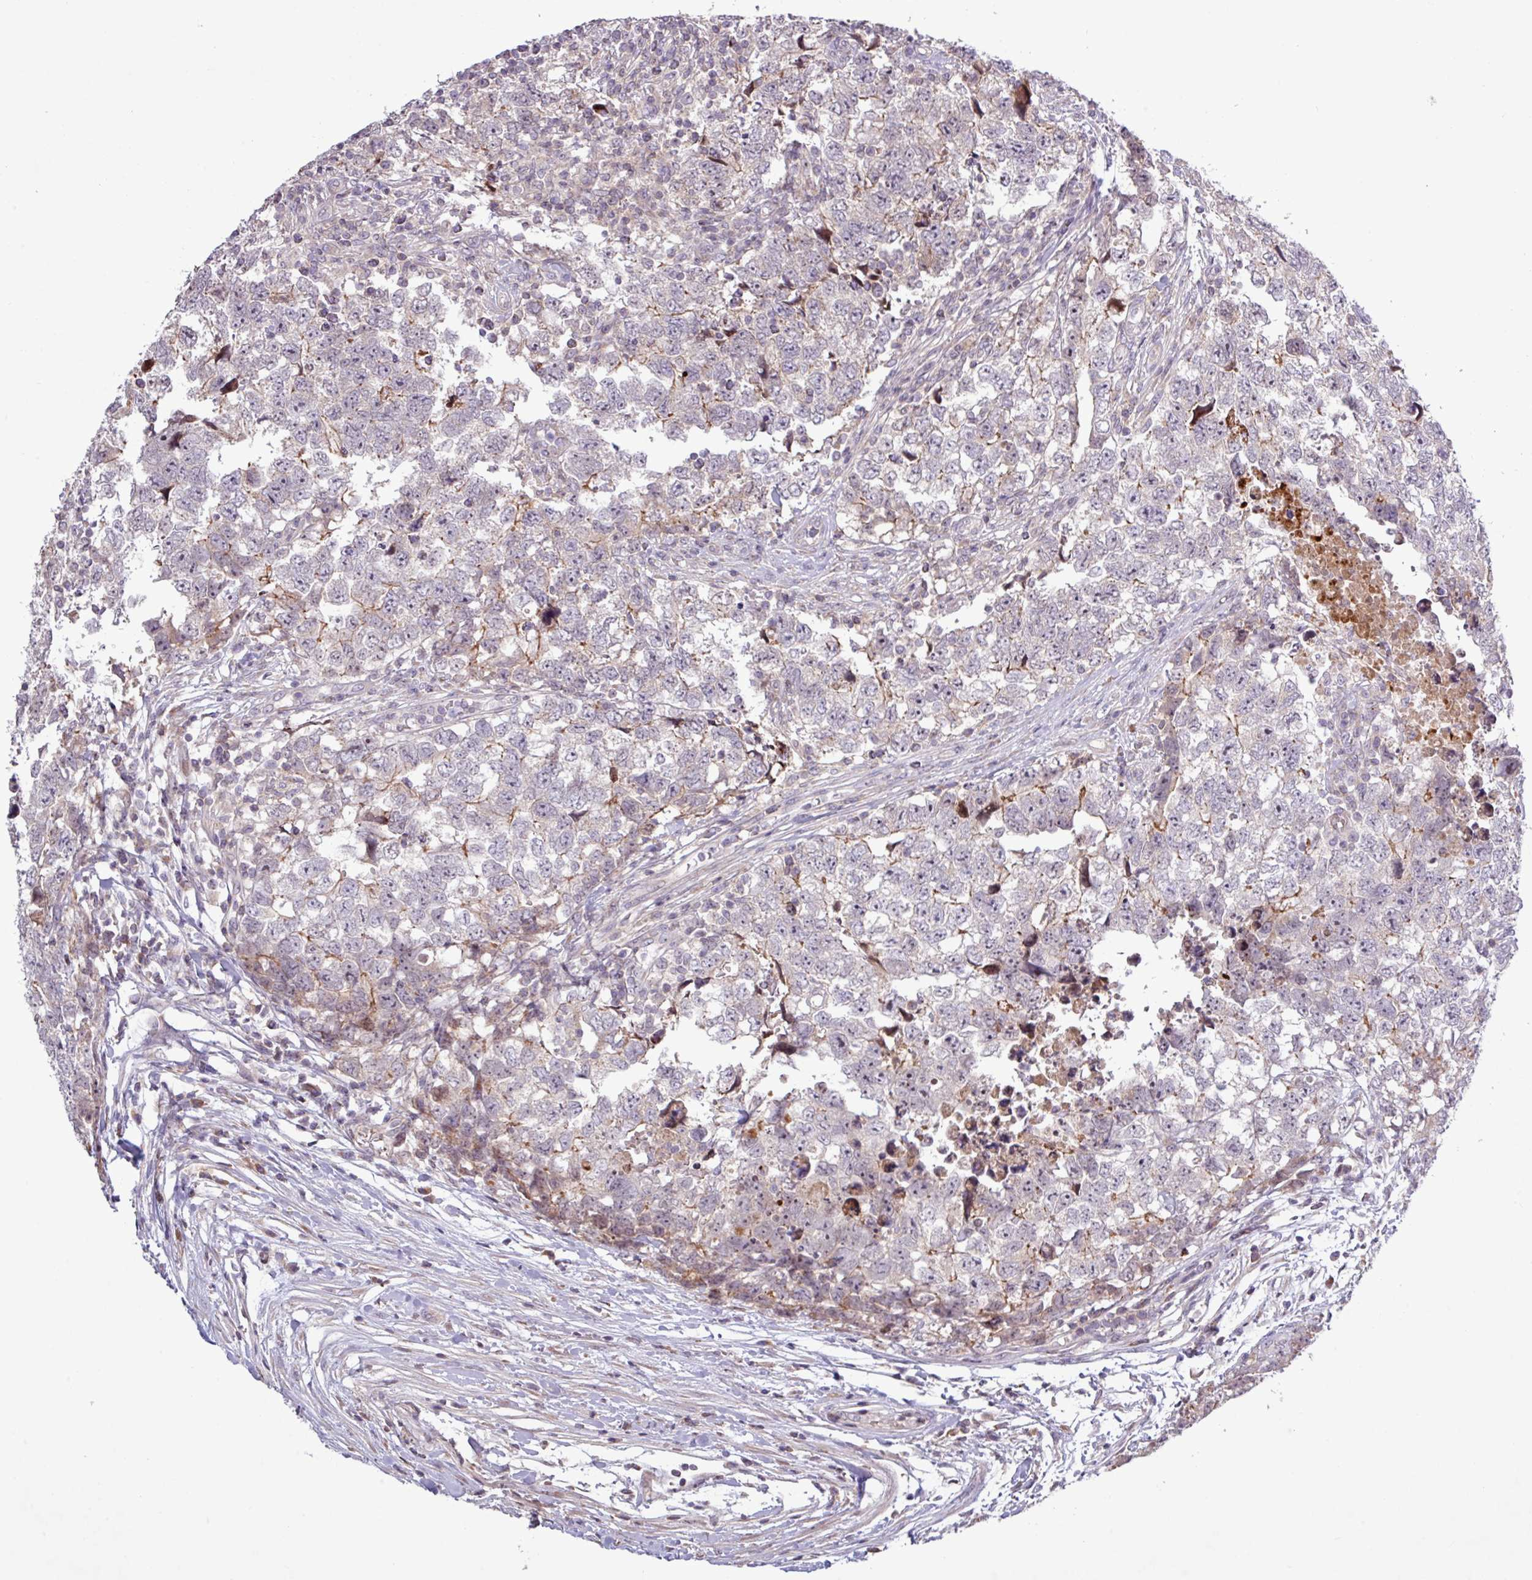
{"staining": {"intensity": "moderate", "quantity": "<25%", "location": "cytoplasmic/membranous"}, "tissue": "testis cancer", "cell_type": "Tumor cells", "image_type": "cancer", "snomed": [{"axis": "morphology", "description": "Carcinoma, Embryonal, NOS"}, {"axis": "topography", "description": "Testis"}], "caption": "Immunohistochemistry of testis cancer (embryonal carcinoma) demonstrates low levels of moderate cytoplasmic/membranous staining in about <25% of tumor cells.", "gene": "TNFSF12", "patient": {"sex": "male", "age": 22}}